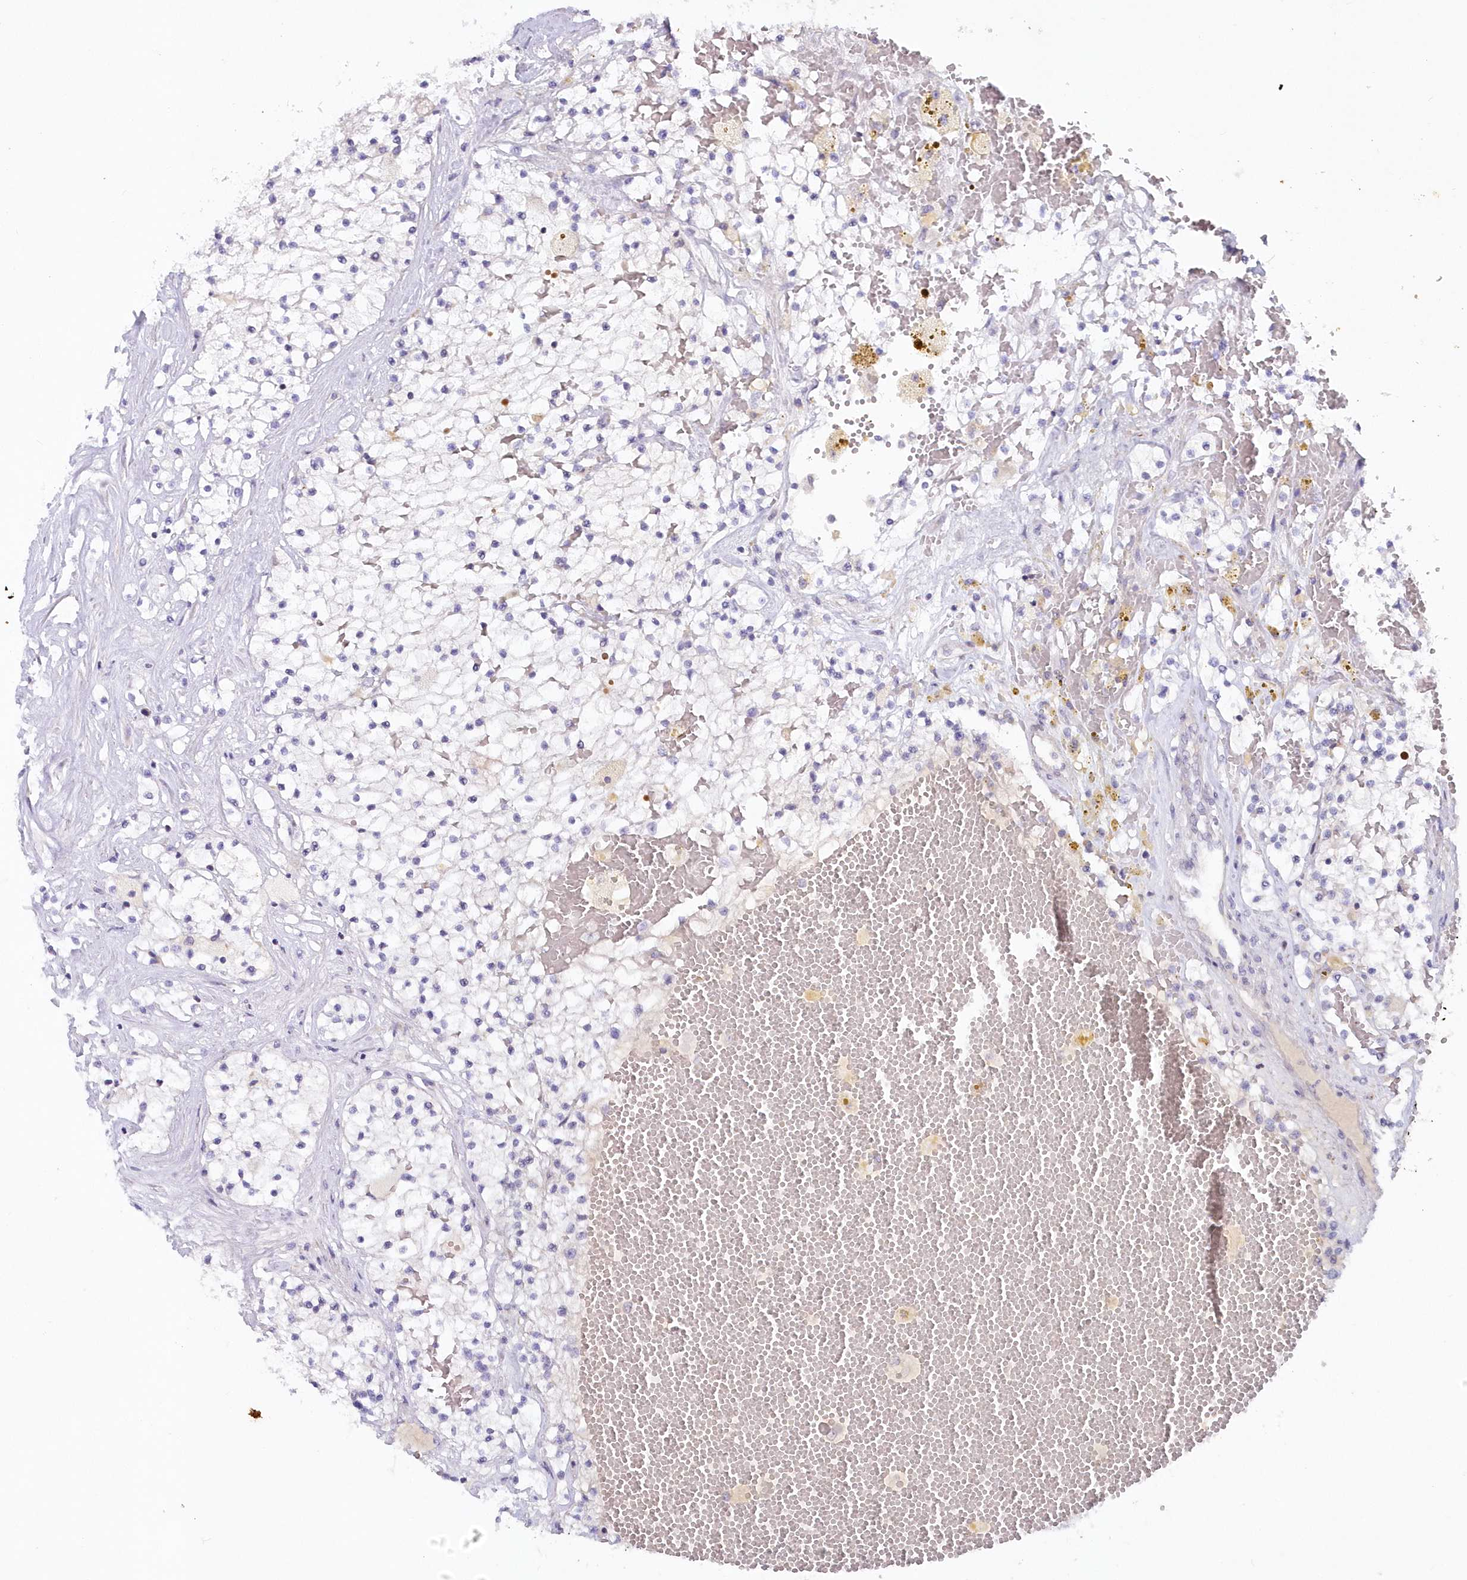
{"staining": {"intensity": "negative", "quantity": "none", "location": "none"}, "tissue": "renal cancer", "cell_type": "Tumor cells", "image_type": "cancer", "snomed": [{"axis": "morphology", "description": "Normal tissue, NOS"}, {"axis": "morphology", "description": "Adenocarcinoma, NOS"}, {"axis": "topography", "description": "Kidney"}], "caption": "Micrograph shows no significant protein expression in tumor cells of renal cancer (adenocarcinoma). Brightfield microscopy of immunohistochemistry stained with DAB (3,3'-diaminobenzidine) (brown) and hematoxylin (blue), captured at high magnification.", "gene": "SNED1", "patient": {"sex": "male", "age": 68}}